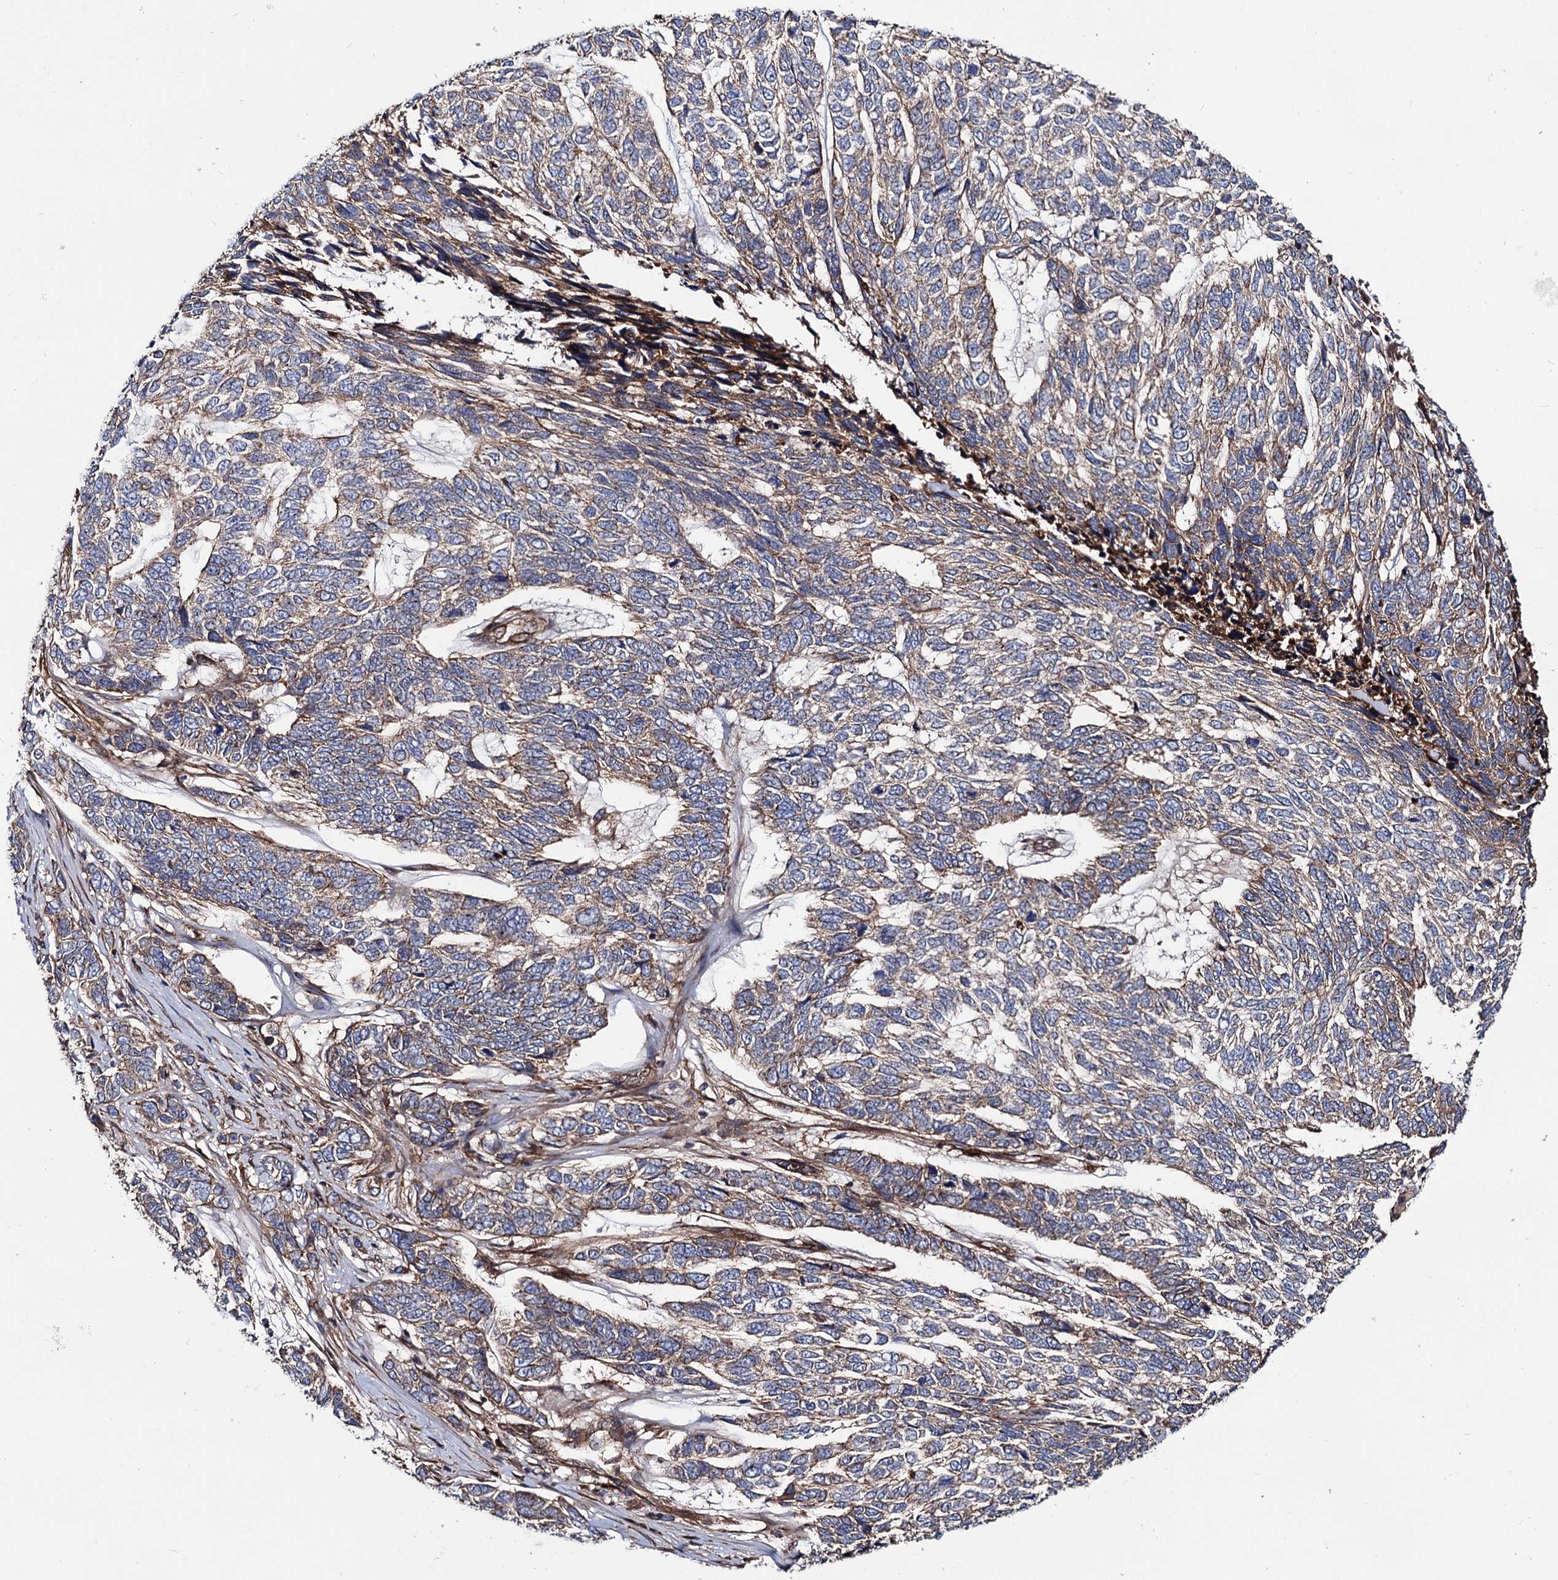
{"staining": {"intensity": "weak", "quantity": ">75%", "location": "cytoplasmic/membranous"}, "tissue": "skin cancer", "cell_type": "Tumor cells", "image_type": "cancer", "snomed": [{"axis": "morphology", "description": "Basal cell carcinoma"}, {"axis": "topography", "description": "Skin"}], "caption": "Immunohistochemical staining of skin cancer displays weak cytoplasmic/membranous protein expression in about >75% of tumor cells. The staining is performed using DAB brown chromogen to label protein expression. The nuclei are counter-stained blue using hematoxylin.", "gene": "CIP2A", "patient": {"sex": "female", "age": 65}}